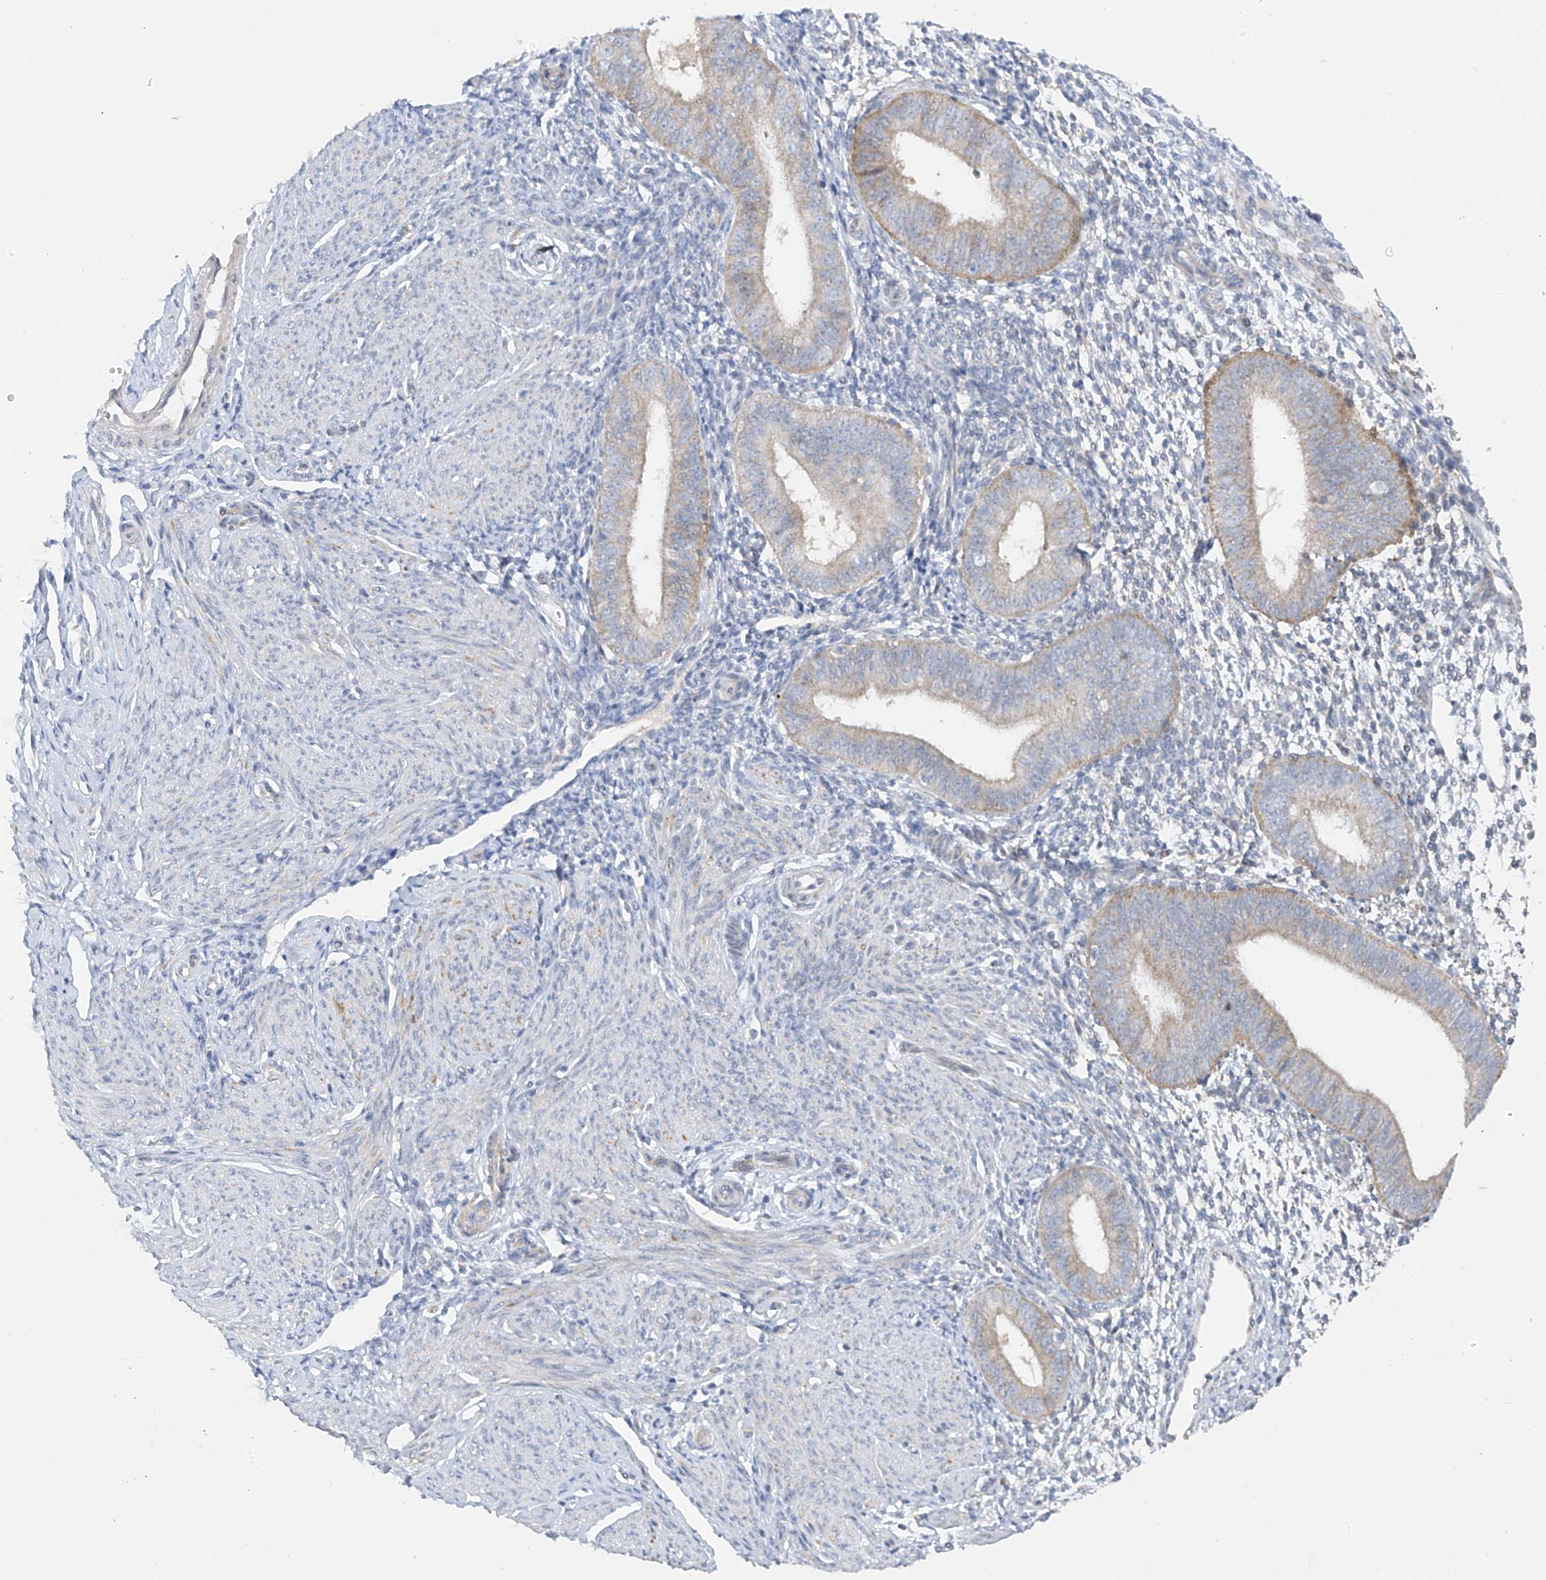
{"staining": {"intensity": "negative", "quantity": "none", "location": "none"}, "tissue": "endometrium", "cell_type": "Cells in endometrial stroma", "image_type": "normal", "snomed": [{"axis": "morphology", "description": "Normal tissue, NOS"}, {"axis": "topography", "description": "Uterus"}, {"axis": "topography", "description": "Endometrium"}], "caption": "There is no significant positivity in cells in endometrial stroma of endometrium. (DAB immunohistochemistry (IHC) visualized using brightfield microscopy, high magnification).", "gene": "METTL18", "patient": {"sex": "female", "age": 48}}